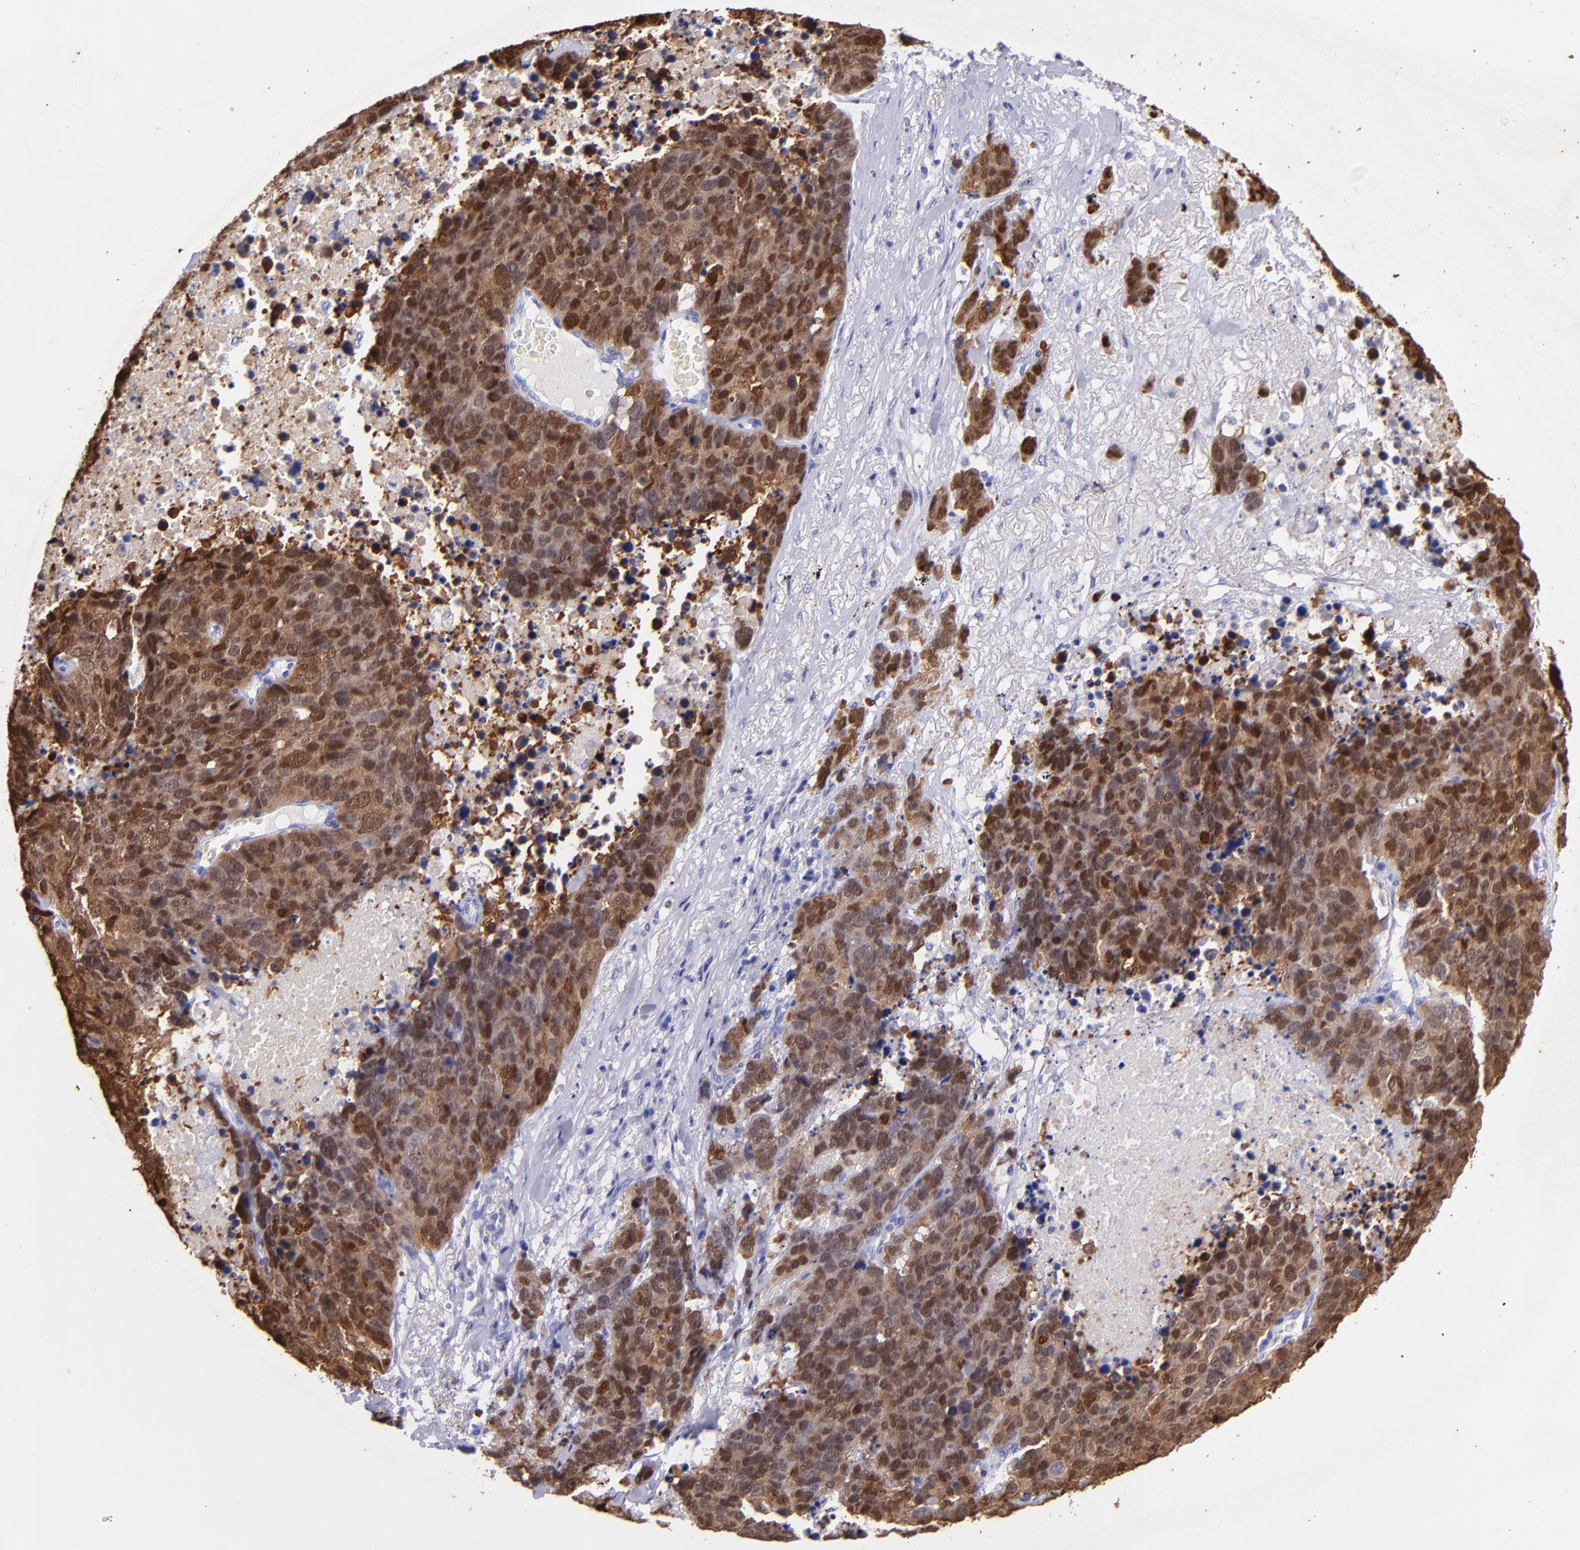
{"staining": {"intensity": "strong", "quantity": ">75%", "location": "cytoplasmic/membranous,nuclear"}, "tissue": "lung cancer", "cell_type": "Tumor cells", "image_type": "cancer", "snomed": [{"axis": "morphology", "description": "Carcinoid, malignant, NOS"}, {"axis": "topography", "description": "Lung"}], "caption": "Tumor cells demonstrate strong cytoplasmic/membranous and nuclear staining in approximately >75% of cells in lung cancer (carcinoid (malignant)).", "gene": "UCHL1", "patient": {"sex": "male", "age": 60}}